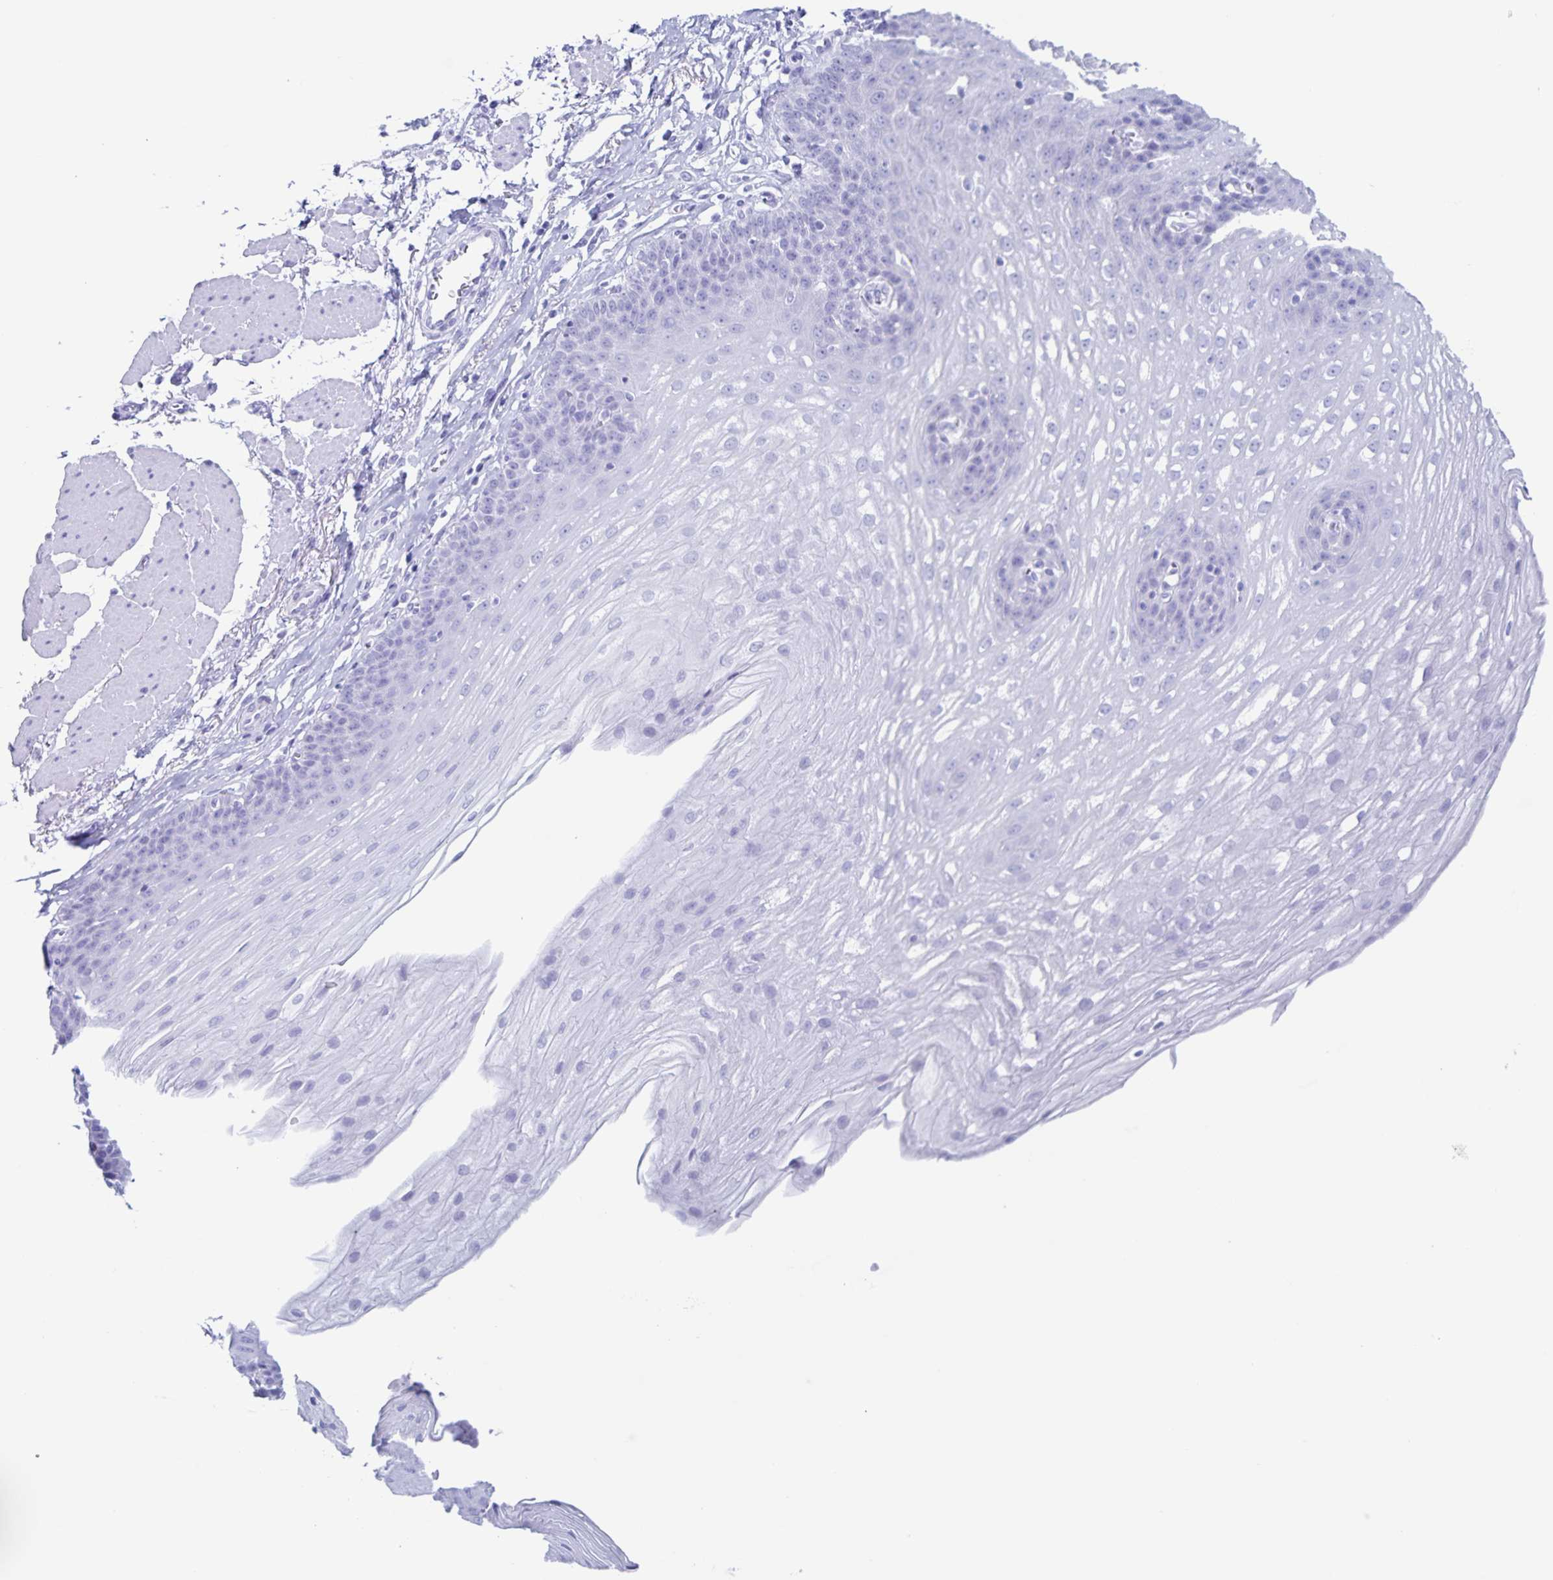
{"staining": {"intensity": "negative", "quantity": "none", "location": "none"}, "tissue": "esophagus", "cell_type": "Squamous epithelial cells", "image_type": "normal", "snomed": [{"axis": "morphology", "description": "Normal tissue, NOS"}, {"axis": "topography", "description": "Esophagus"}], "caption": "The IHC histopathology image has no significant staining in squamous epithelial cells of esophagus.", "gene": "C12orf56", "patient": {"sex": "female", "age": 81}}